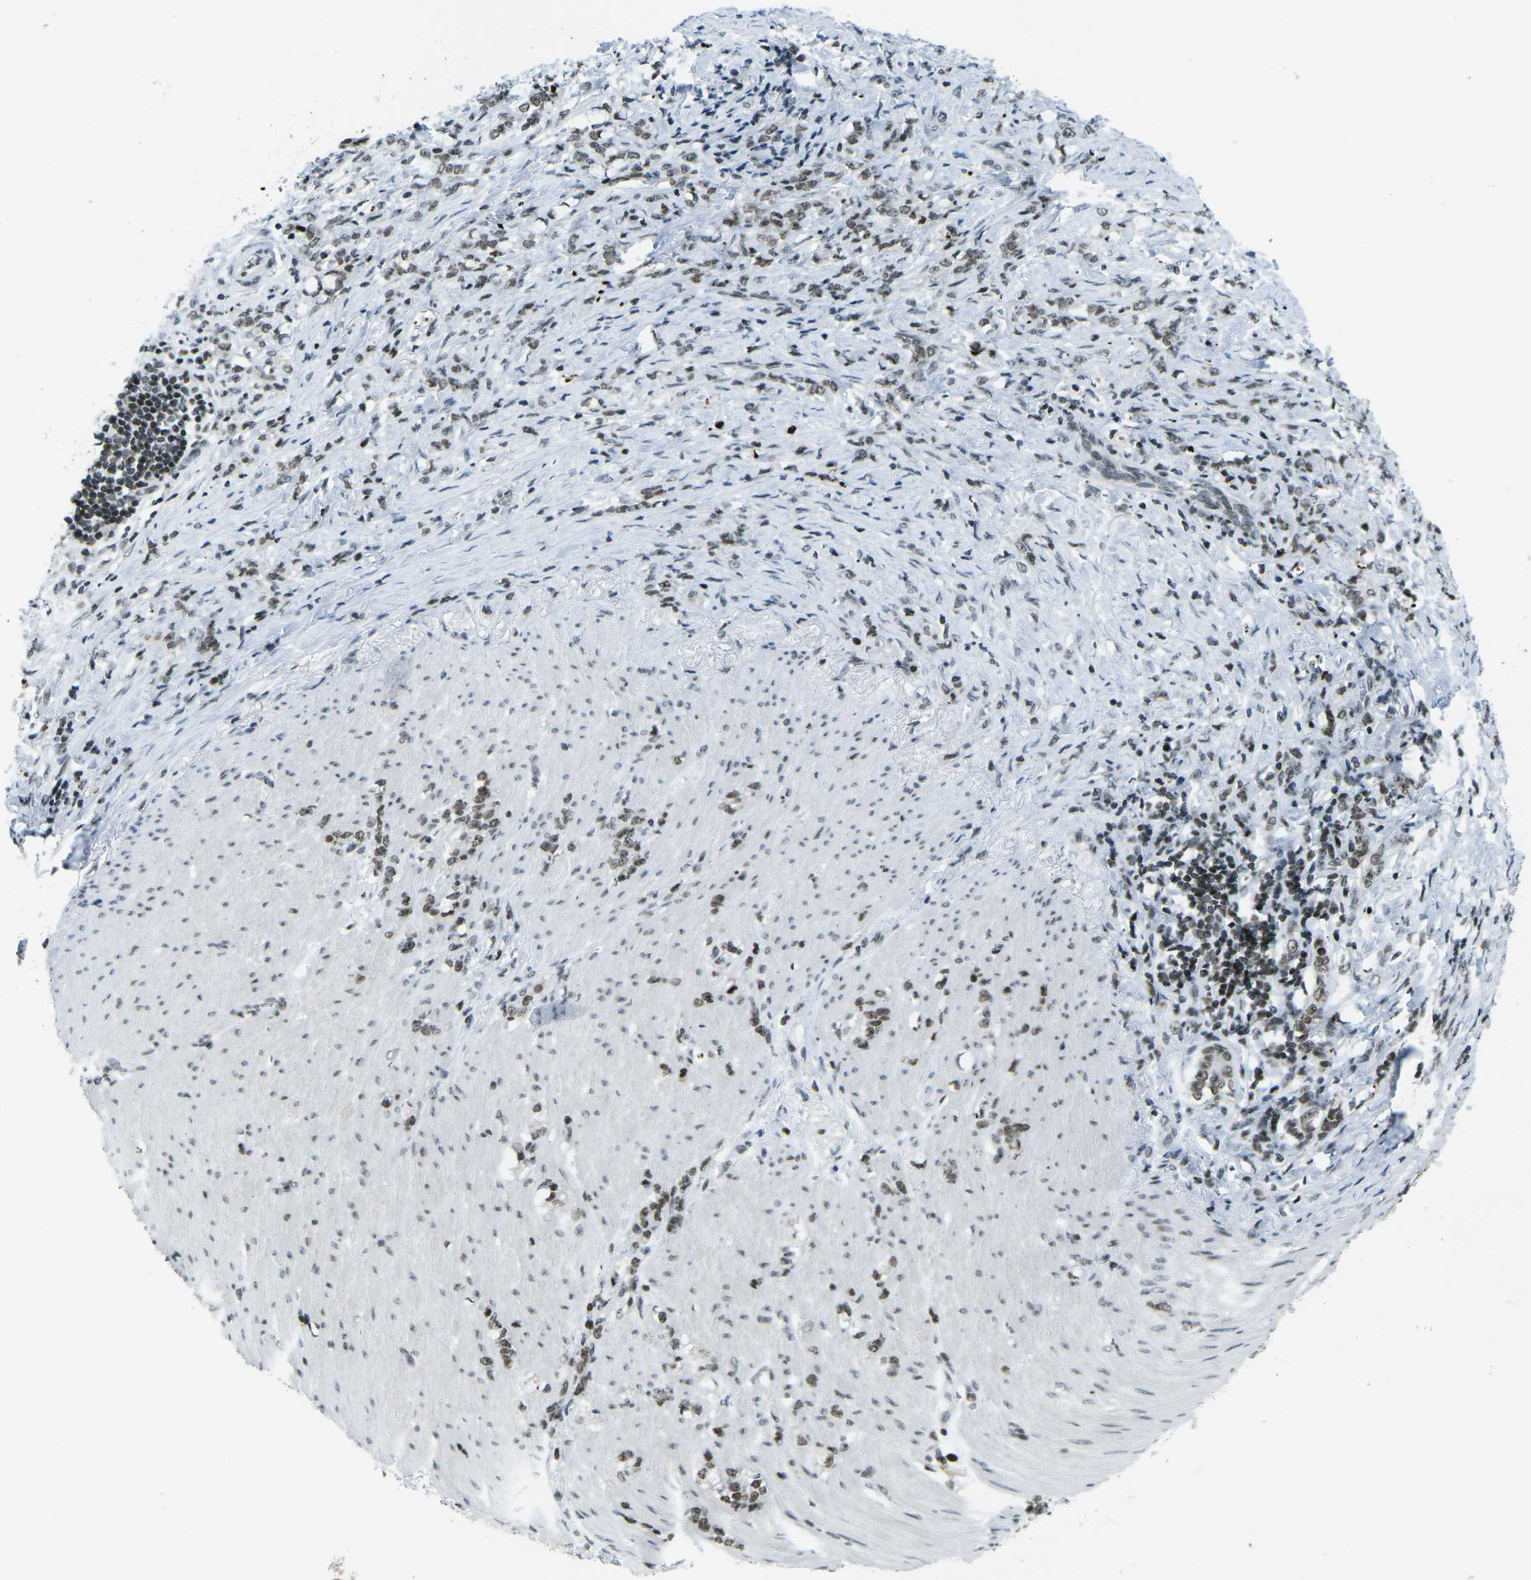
{"staining": {"intensity": "moderate", "quantity": "25%-75%", "location": "nuclear"}, "tissue": "stomach cancer", "cell_type": "Tumor cells", "image_type": "cancer", "snomed": [{"axis": "morphology", "description": "Adenocarcinoma, NOS"}, {"axis": "topography", "description": "Stomach, lower"}], "caption": "Human stomach cancer (adenocarcinoma) stained with a brown dye demonstrates moderate nuclear positive expression in about 25%-75% of tumor cells.", "gene": "EME1", "patient": {"sex": "male", "age": 88}}